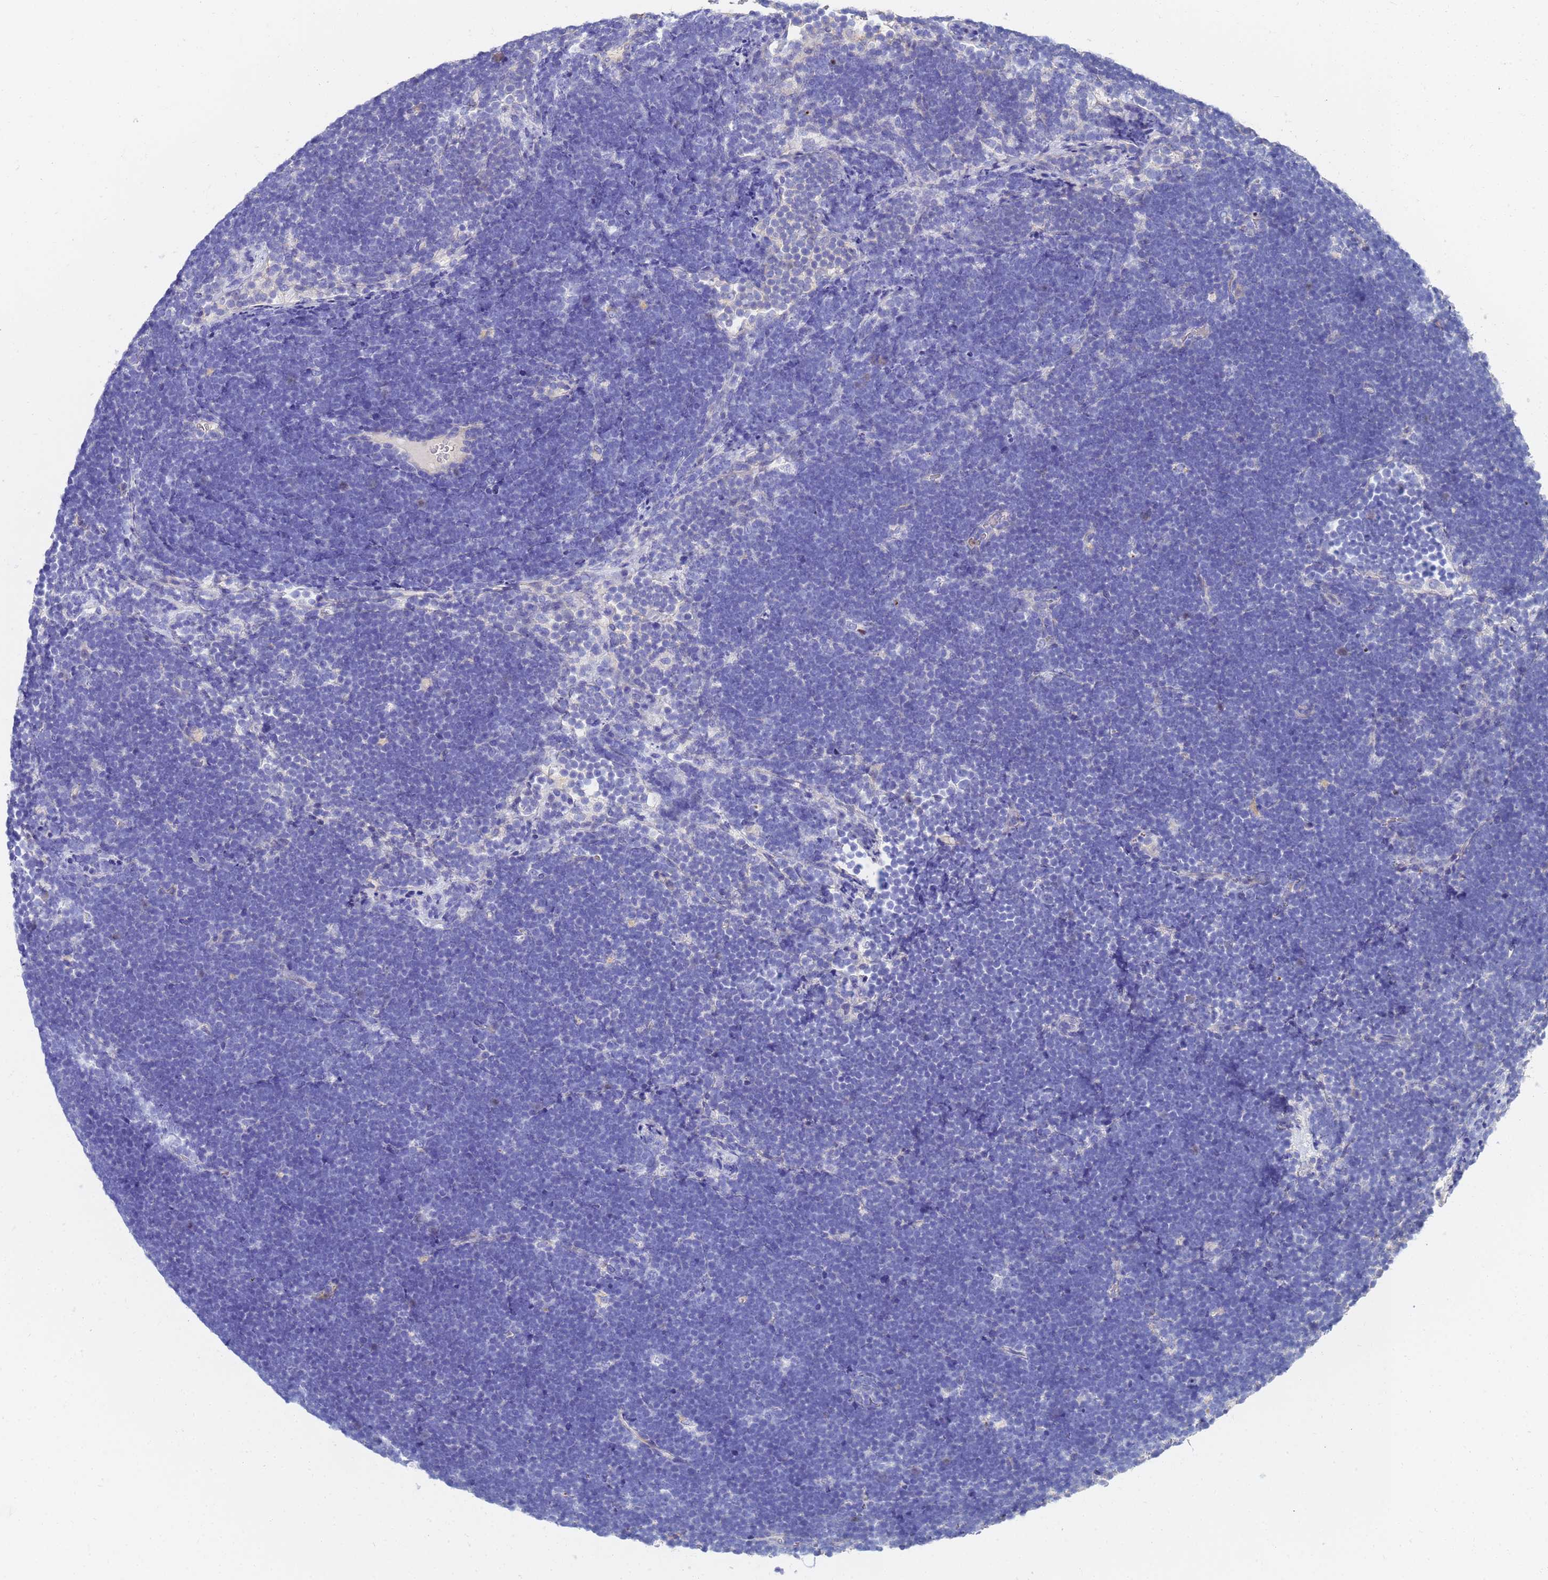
{"staining": {"intensity": "negative", "quantity": "none", "location": "none"}, "tissue": "lymphoma", "cell_type": "Tumor cells", "image_type": "cancer", "snomed": [{"axis": "morphology", "description": "Malignant lymphoma, non-Hodgkin's type, High grade"}, {"axis": "topography", "description": "Lymph node"}], "caption": "High power microscopy micrograph of an IHC micrograph of high-grade malignant lymphoma, non-Hodgkin's type, revealing no significant staining in tumor cells. (DAB immunohistochemistry (IHC), high magnification).", "gene": "LBX2", "patient": {"sex": "male", "age": 13}}